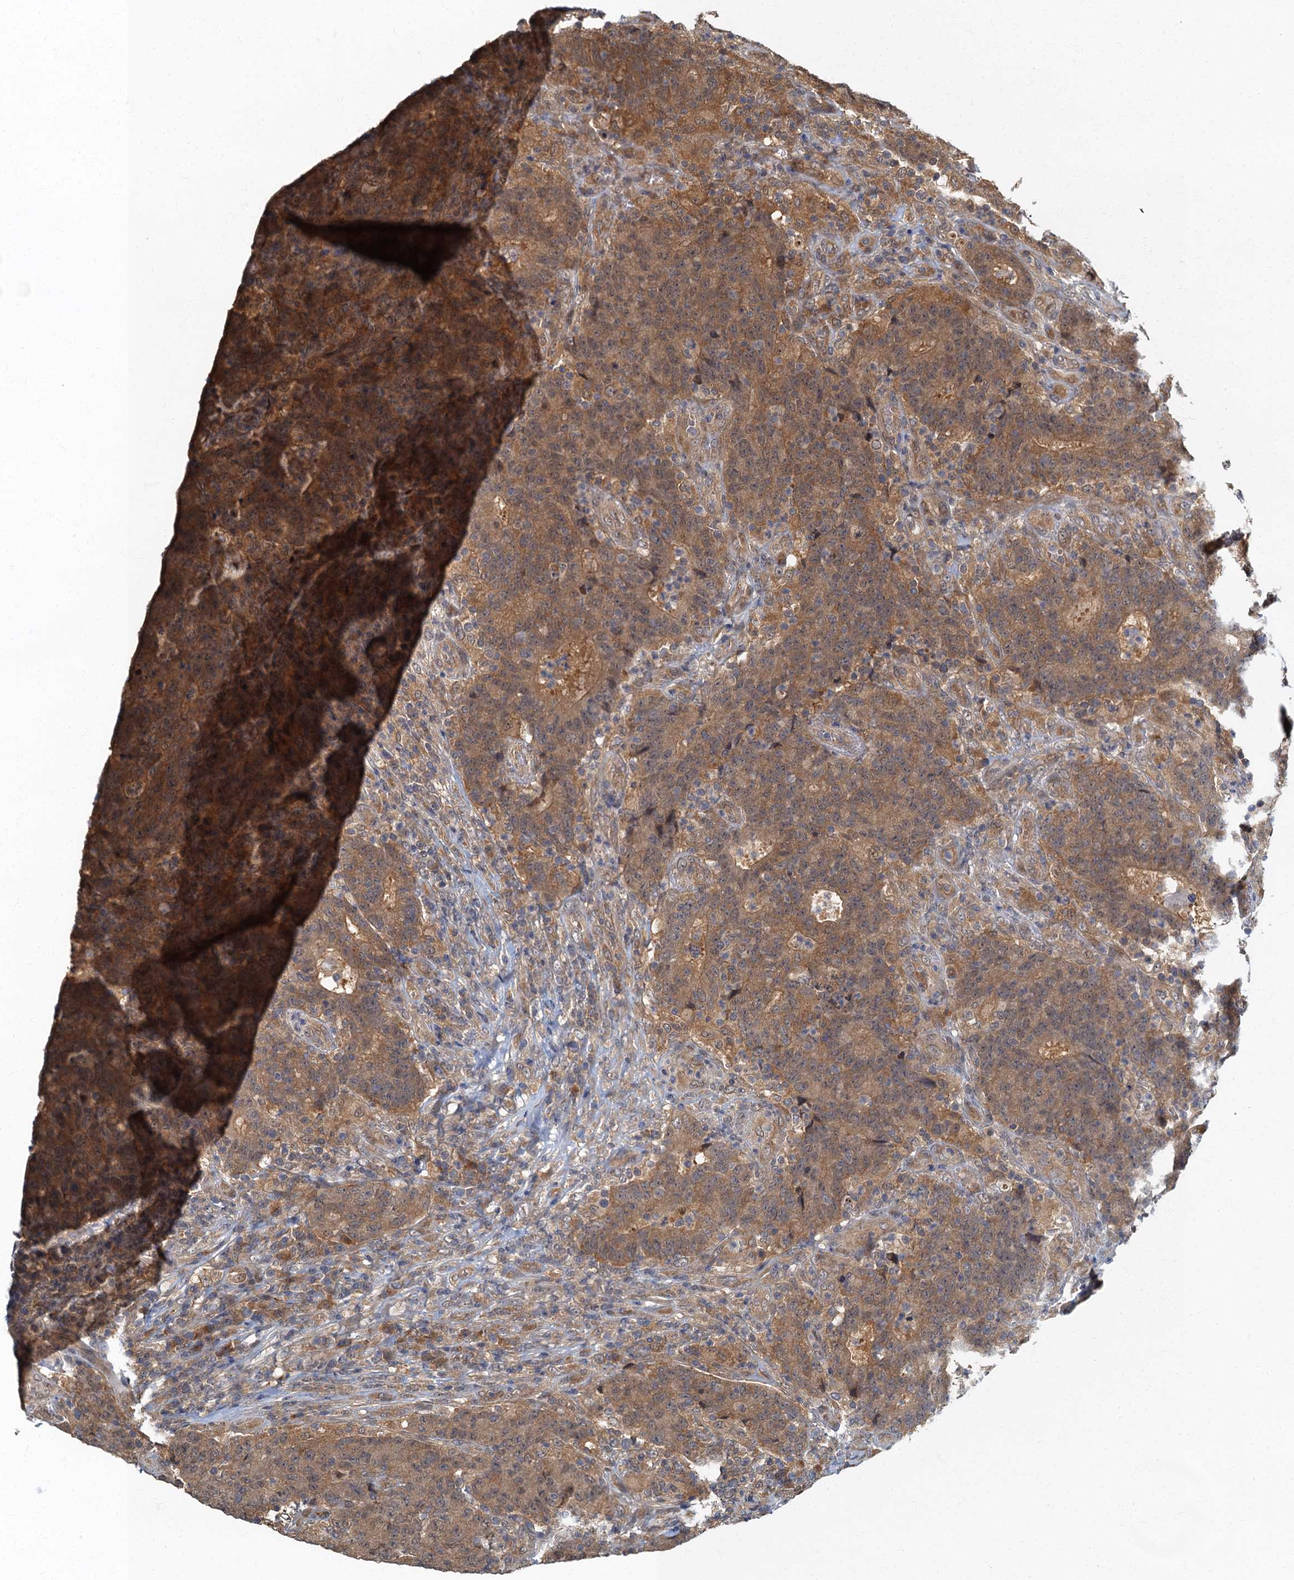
{"staining": {"intensity": "moderate", "quantity": ">75%", "location": "cytoplasmic/membranous"}, "tissue": "colorectal cancer", "cell_type": "Tumor cells", "image_type": "cancer", "snomed": [{"axis": "morphology", "description": "Adenocarcinoma, NOS"}, {"axis": "topography", "description": "Colon"}], "caption": "Human colorectal cancer stained for a protein (brown) reveals moderate cytoplasmic/membranous positive staining in about >75% of tumor cells.", "gene": "TBCK", "patient": {"sex": "female", "age": 75}}